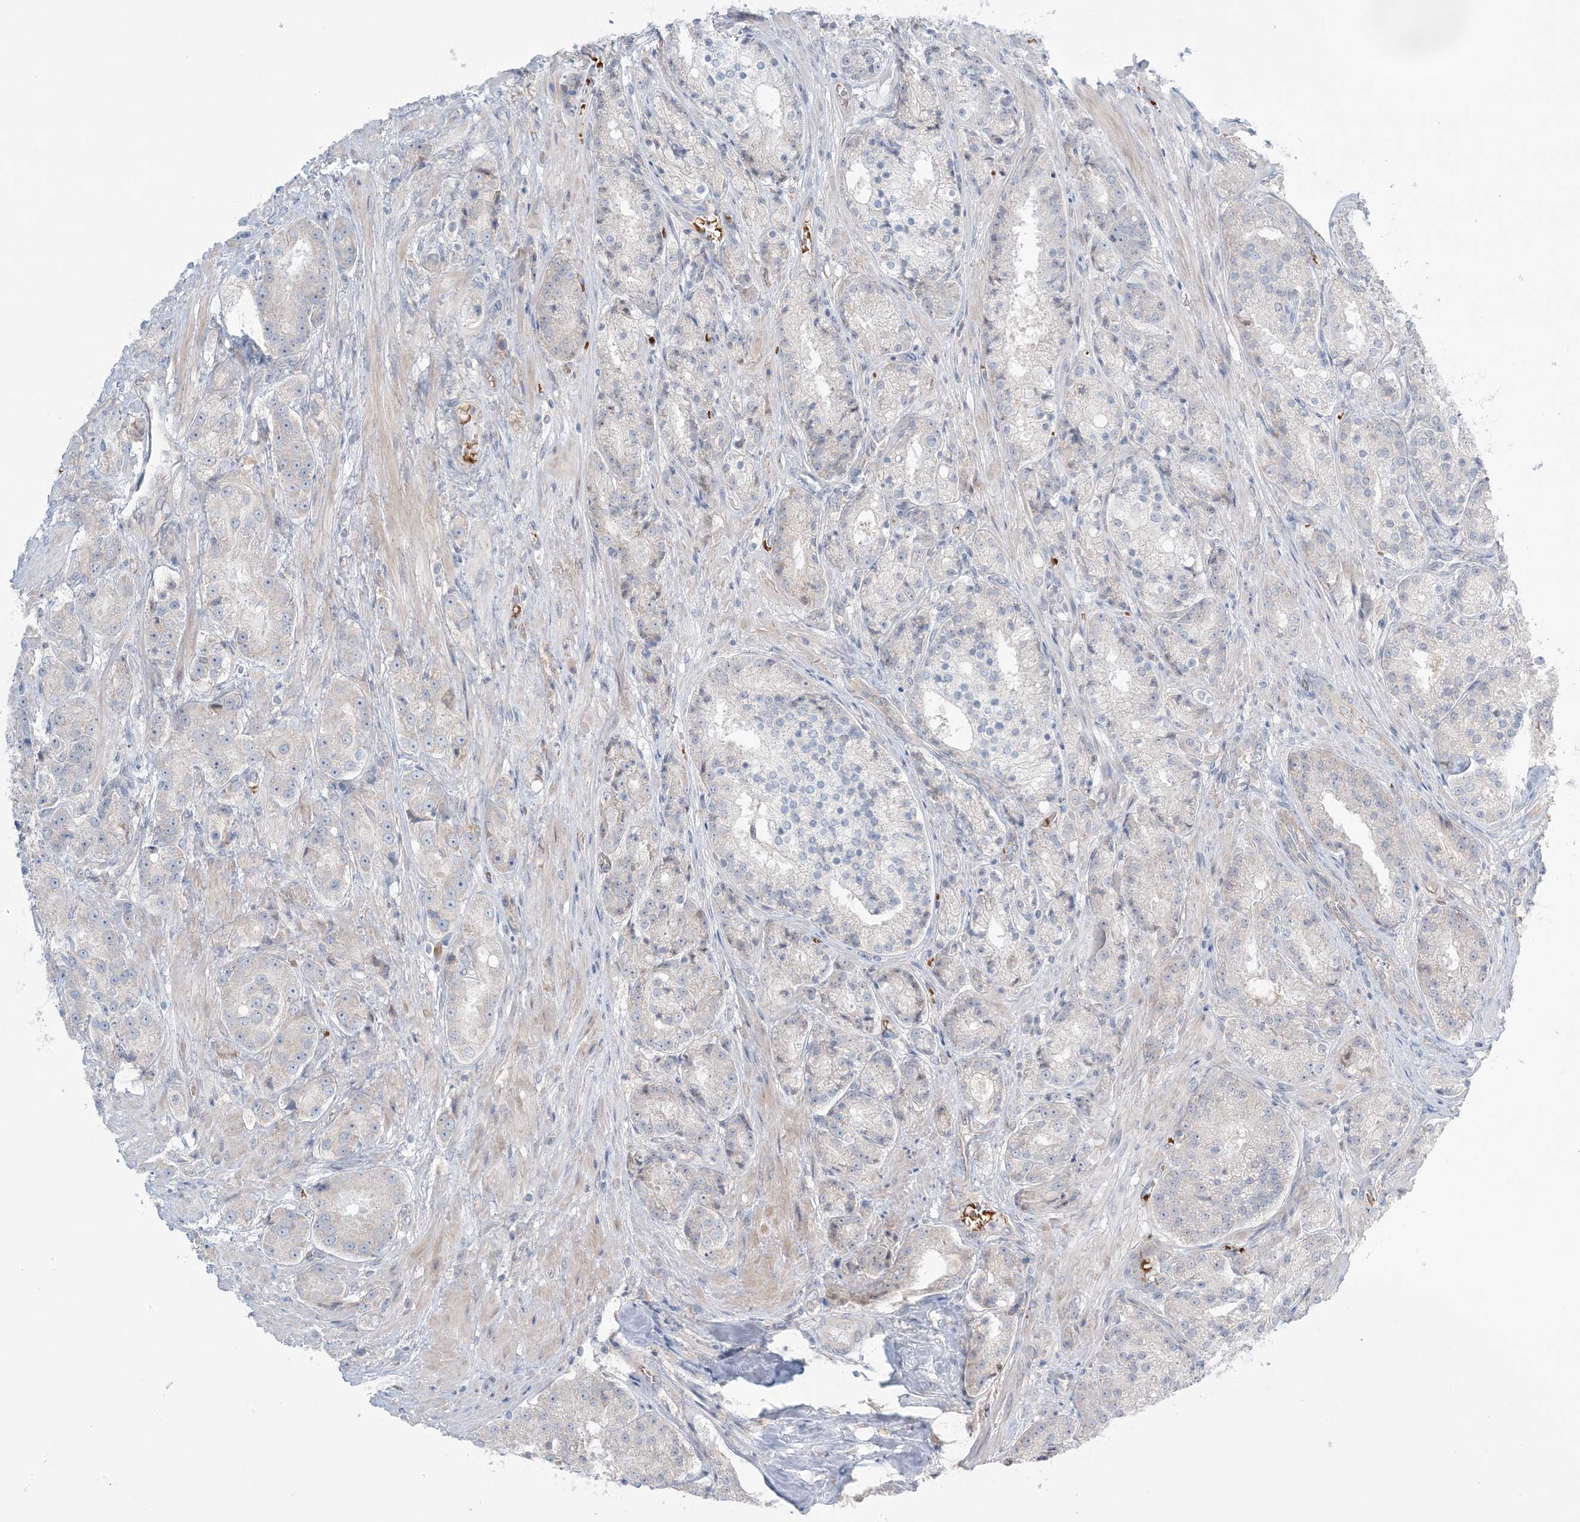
{"staining": {"intensity": "negative", "quantity": "none", "location": "none"}, "tissue": "prostate cancer", "cell_type": "Tumor cells", "image_type": "cancer", "snomed": [{"axis": "morphology", "description": "Adenocarcinoma, High grade"}, {"axis": "topography", "description": "Prostate"}], "caption": "There is no significant expression in tumor cells of prostate cancer.", "gene": "MMGT1", "patient": {"sex": "male", "age": 60}}